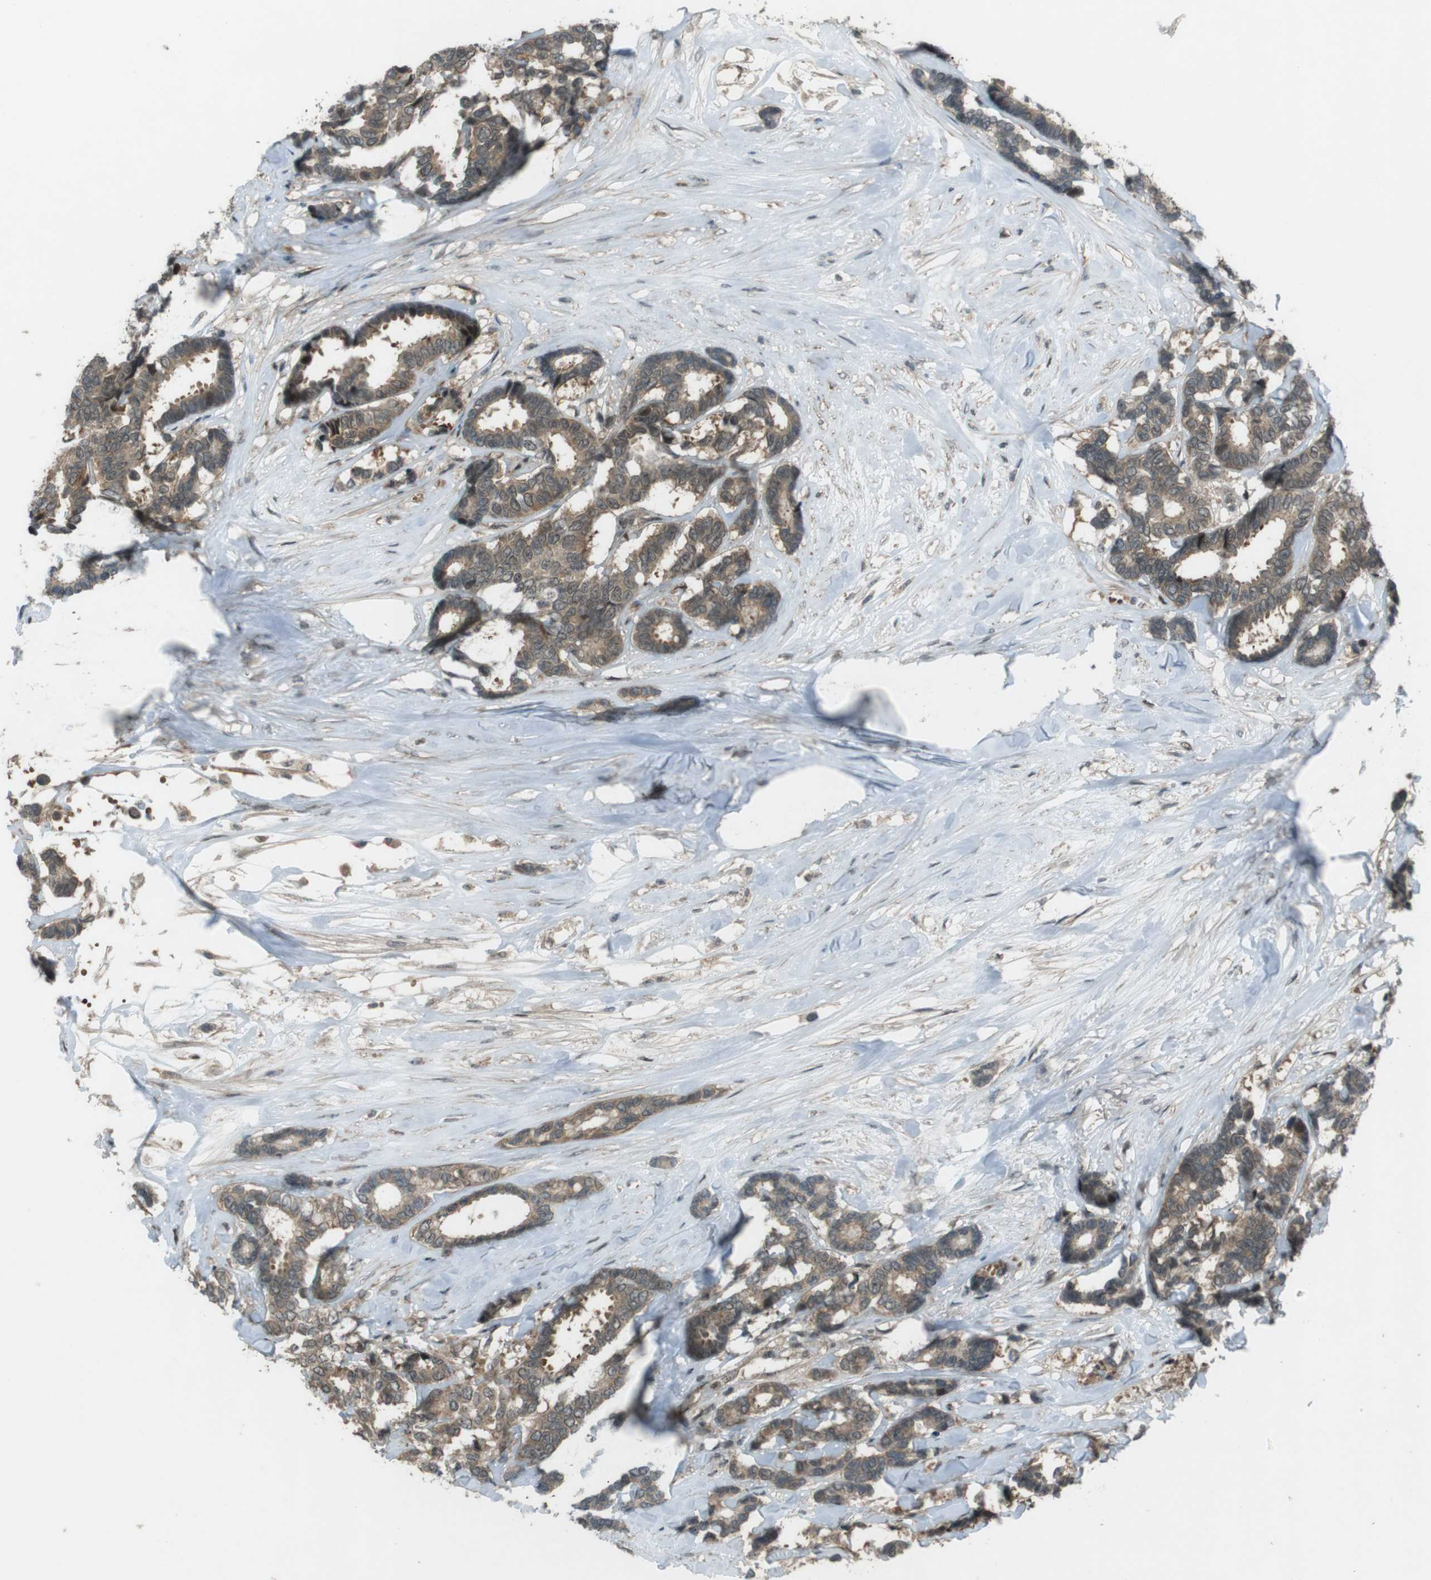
{"staining": {"intensity": "moderate", "quantity": ">75%", "location": "cytoplasmic/membranous,nuclear"}, "tissue": "breast cancer", "cell_type": "Tumor cells", "image_type": "cancer", "snomed": [{"axis": "morphology", "description": "Duct carcinoma"}, {"axis": "topography", "description": "Breast"}], "caption": "Protein staining of invasive ductal carcinoma (breast) tissue displays moderate cytoplasmic/membranous and nuclear staining in about >75% of tumor cells.", "gene": "SLITRK5", "patient": {"sex": "female", "age": 87}}